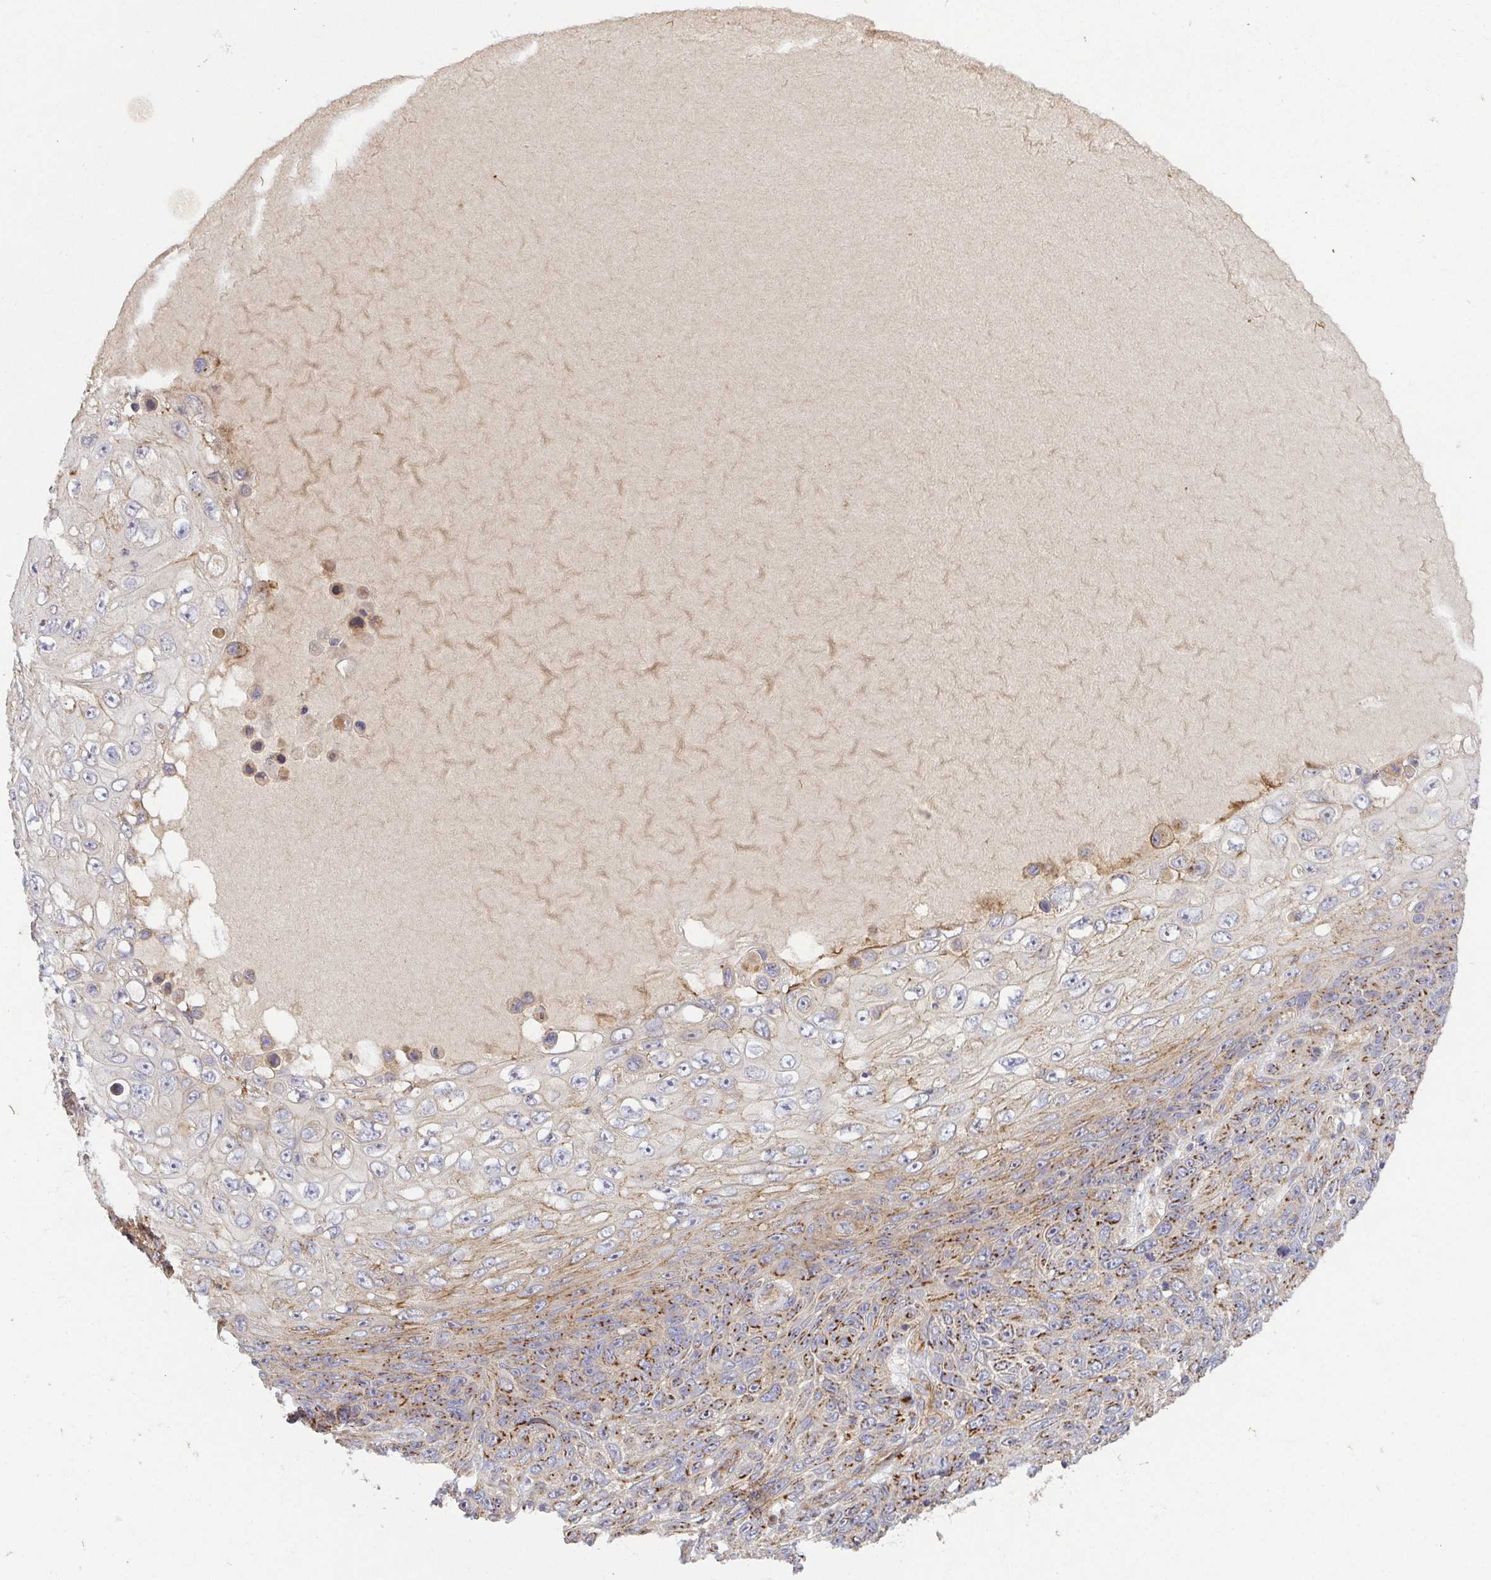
{"staining": {"intensity": "moderate", "quantity": ">75%", "location": "cytoplasmic/membranous"}, "tissue": "skin cancer", "cell_type": "Tumor cells", "image_type": "cancer", "snomed": [{"axis": "morphology", "description": "Squamous cell carcinoma, NOS"}, {"axis": "topography", "description": "Skin"}], "caption": "IHC histopathology image of neoplastic tissue: skin cancer (squamous cell carcinoma) stained using immunohistochemistry (IHC) reveals medium levels of moderate protein expression localized specifically in the cytoplasmic/membranous of tumor cells, appearing as a cytoplasmic/membranous brown color.", "gene": "TM9SF4", "patient": {"sex": "male", "age": 82}}